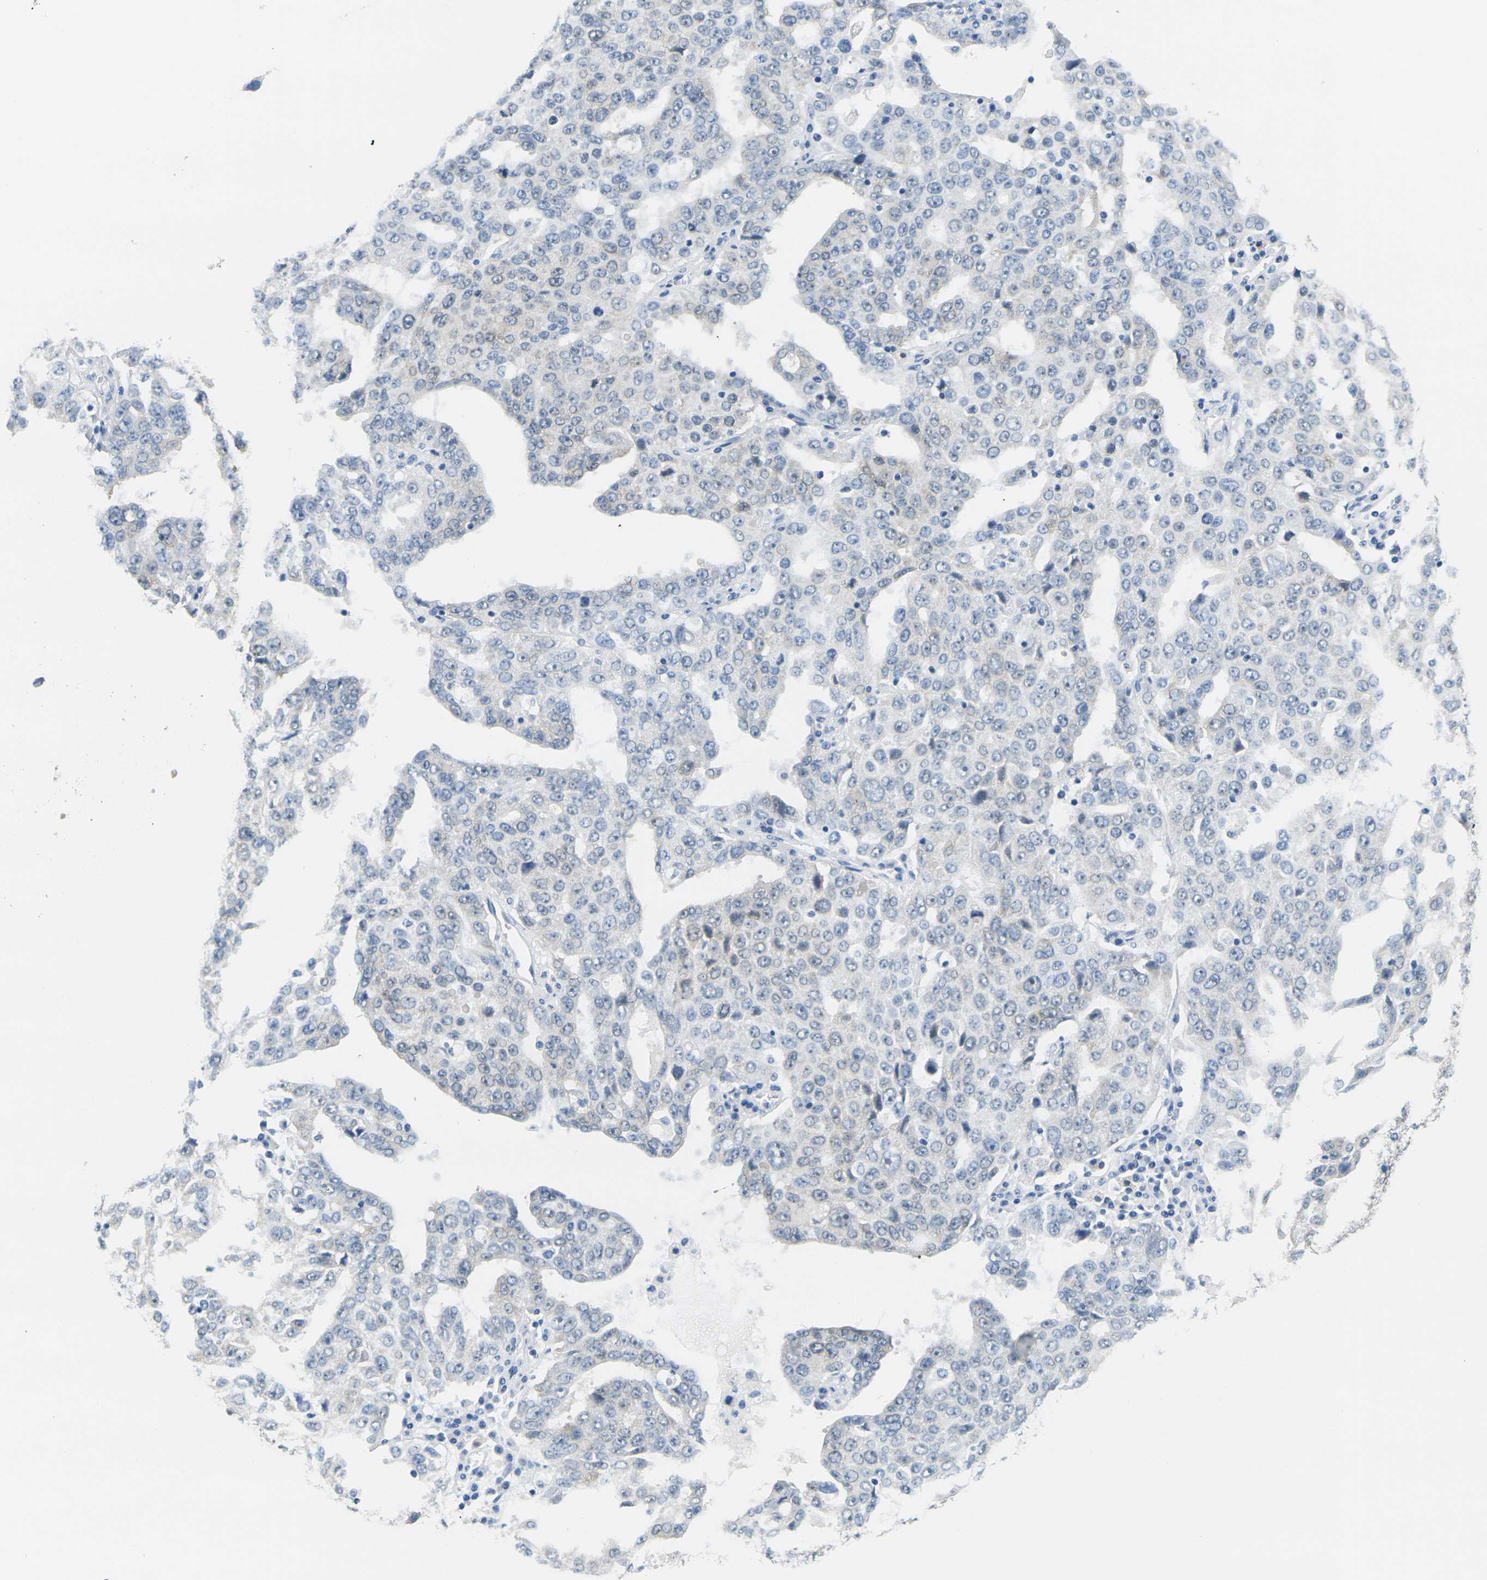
{"staining": {"intensity": "negative", "quantity": "none", "location": "none"}, "tissue": "ovarian cancer", "cell_type": "Tumor cells", "image_type": "cancer", "snomed": [{"axis": "morphology", "description": "Carcinoma, endometroid"}, {"axis": "topography", "description": "Ovary"}], "caption": "Immunohistochemistry (IHC) of ovarian cancer displays no expression in tumor cells.", "gene": "CTAG1A", "patient": {"sex": "female", "age": 62}}